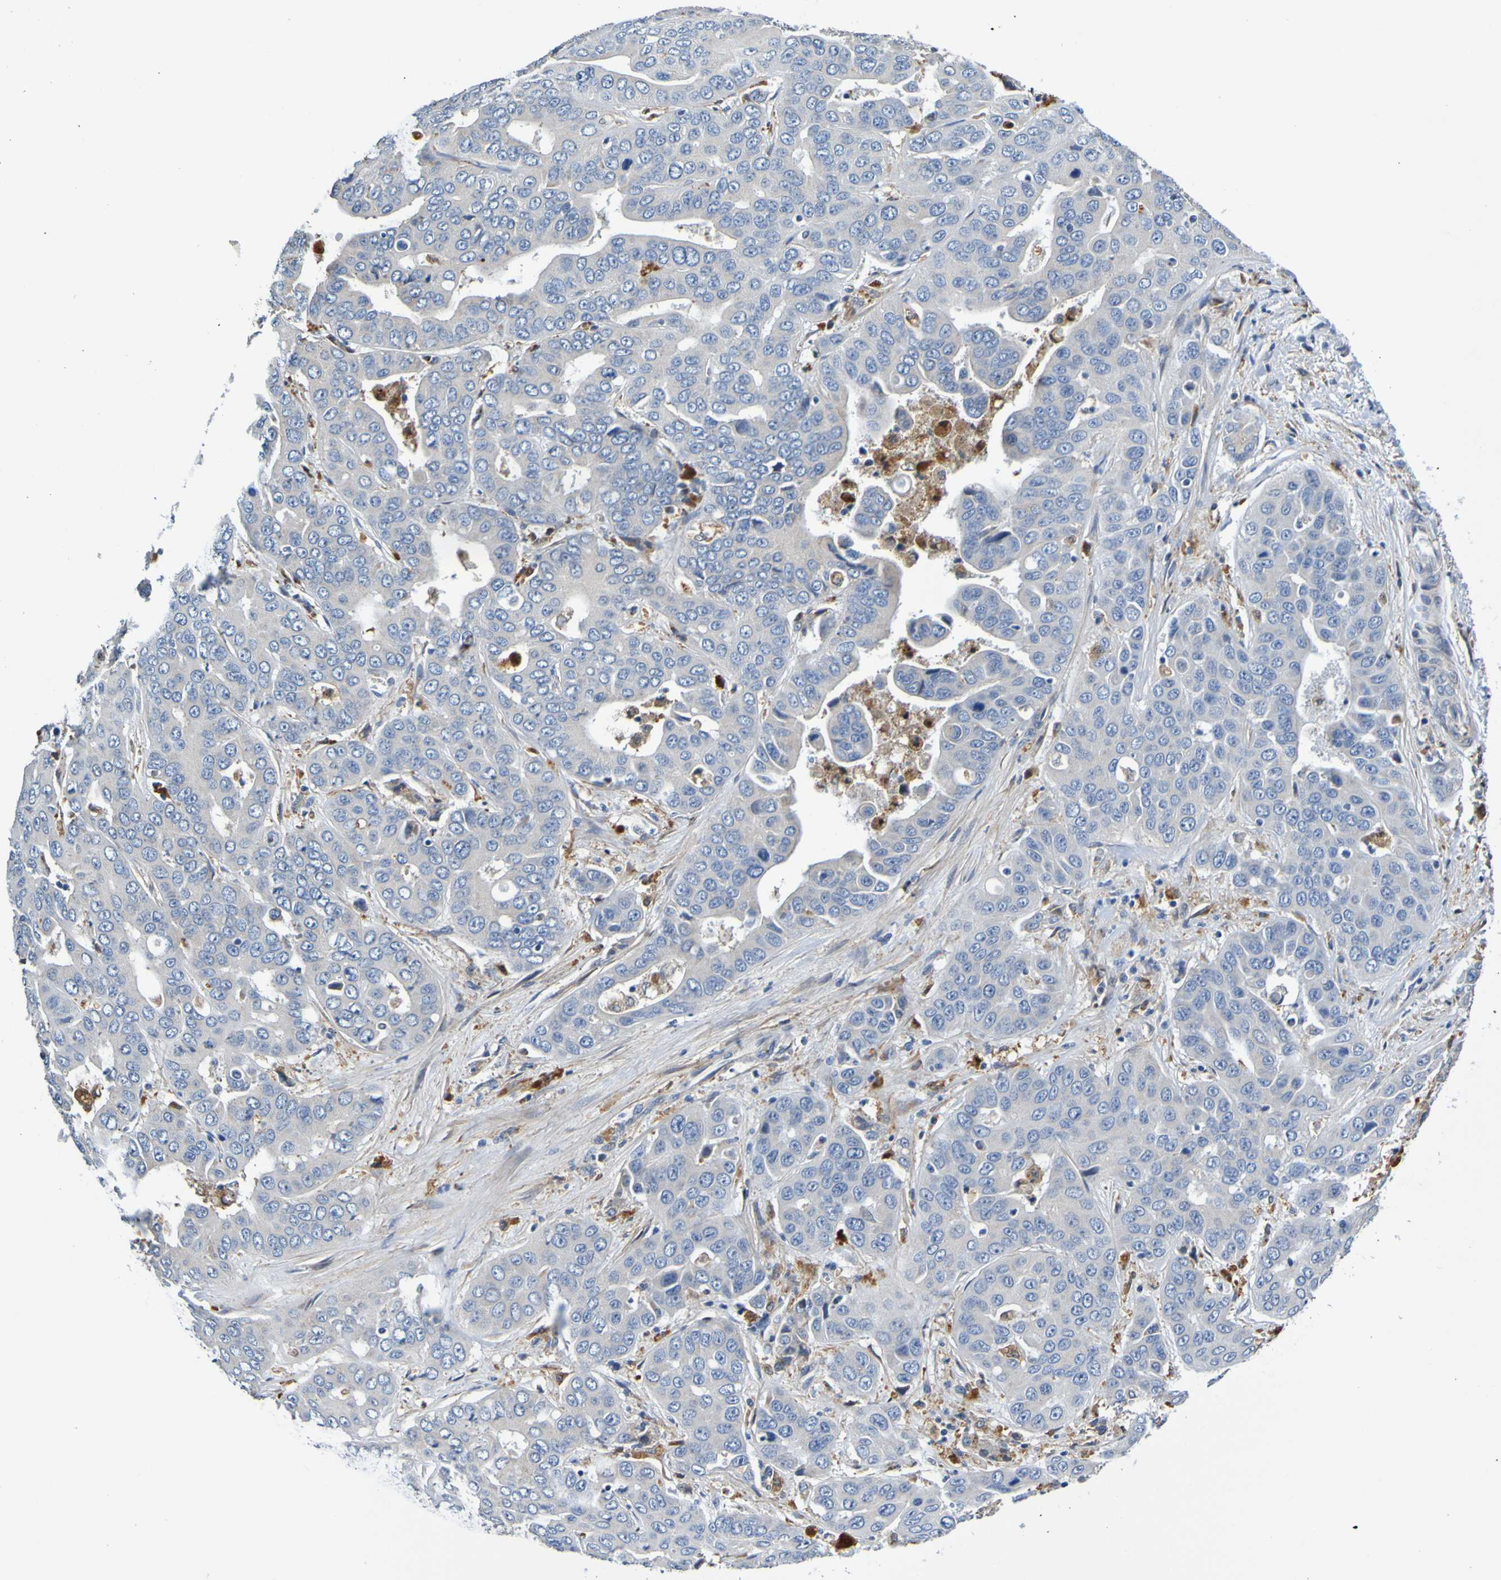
{"staining": {"intensity": "weak", "quantity": ">75%", "location": "cytoplasmic/membranous"}, "tissue": "liver cancer", "cell_type": "Tumor cells", "image_type": "cancer", "snomed": [{"axis": "morphology", "description": "Cholangiocarcinoma"}, {"axis": "topography", "description": "Liver"}], "caption": "Liver cancer (cholangiocarcinoma) was stained to show a protein in brown. There is low levels of weak cytoplasmic/membranous expression in about >75% of tumor cells. Immunohistochemistry (ihc) stains the protein in brown and the nuclei are stained blue.", "gene": "METAP2", "patient": {"sex": "female", "age": 52}}